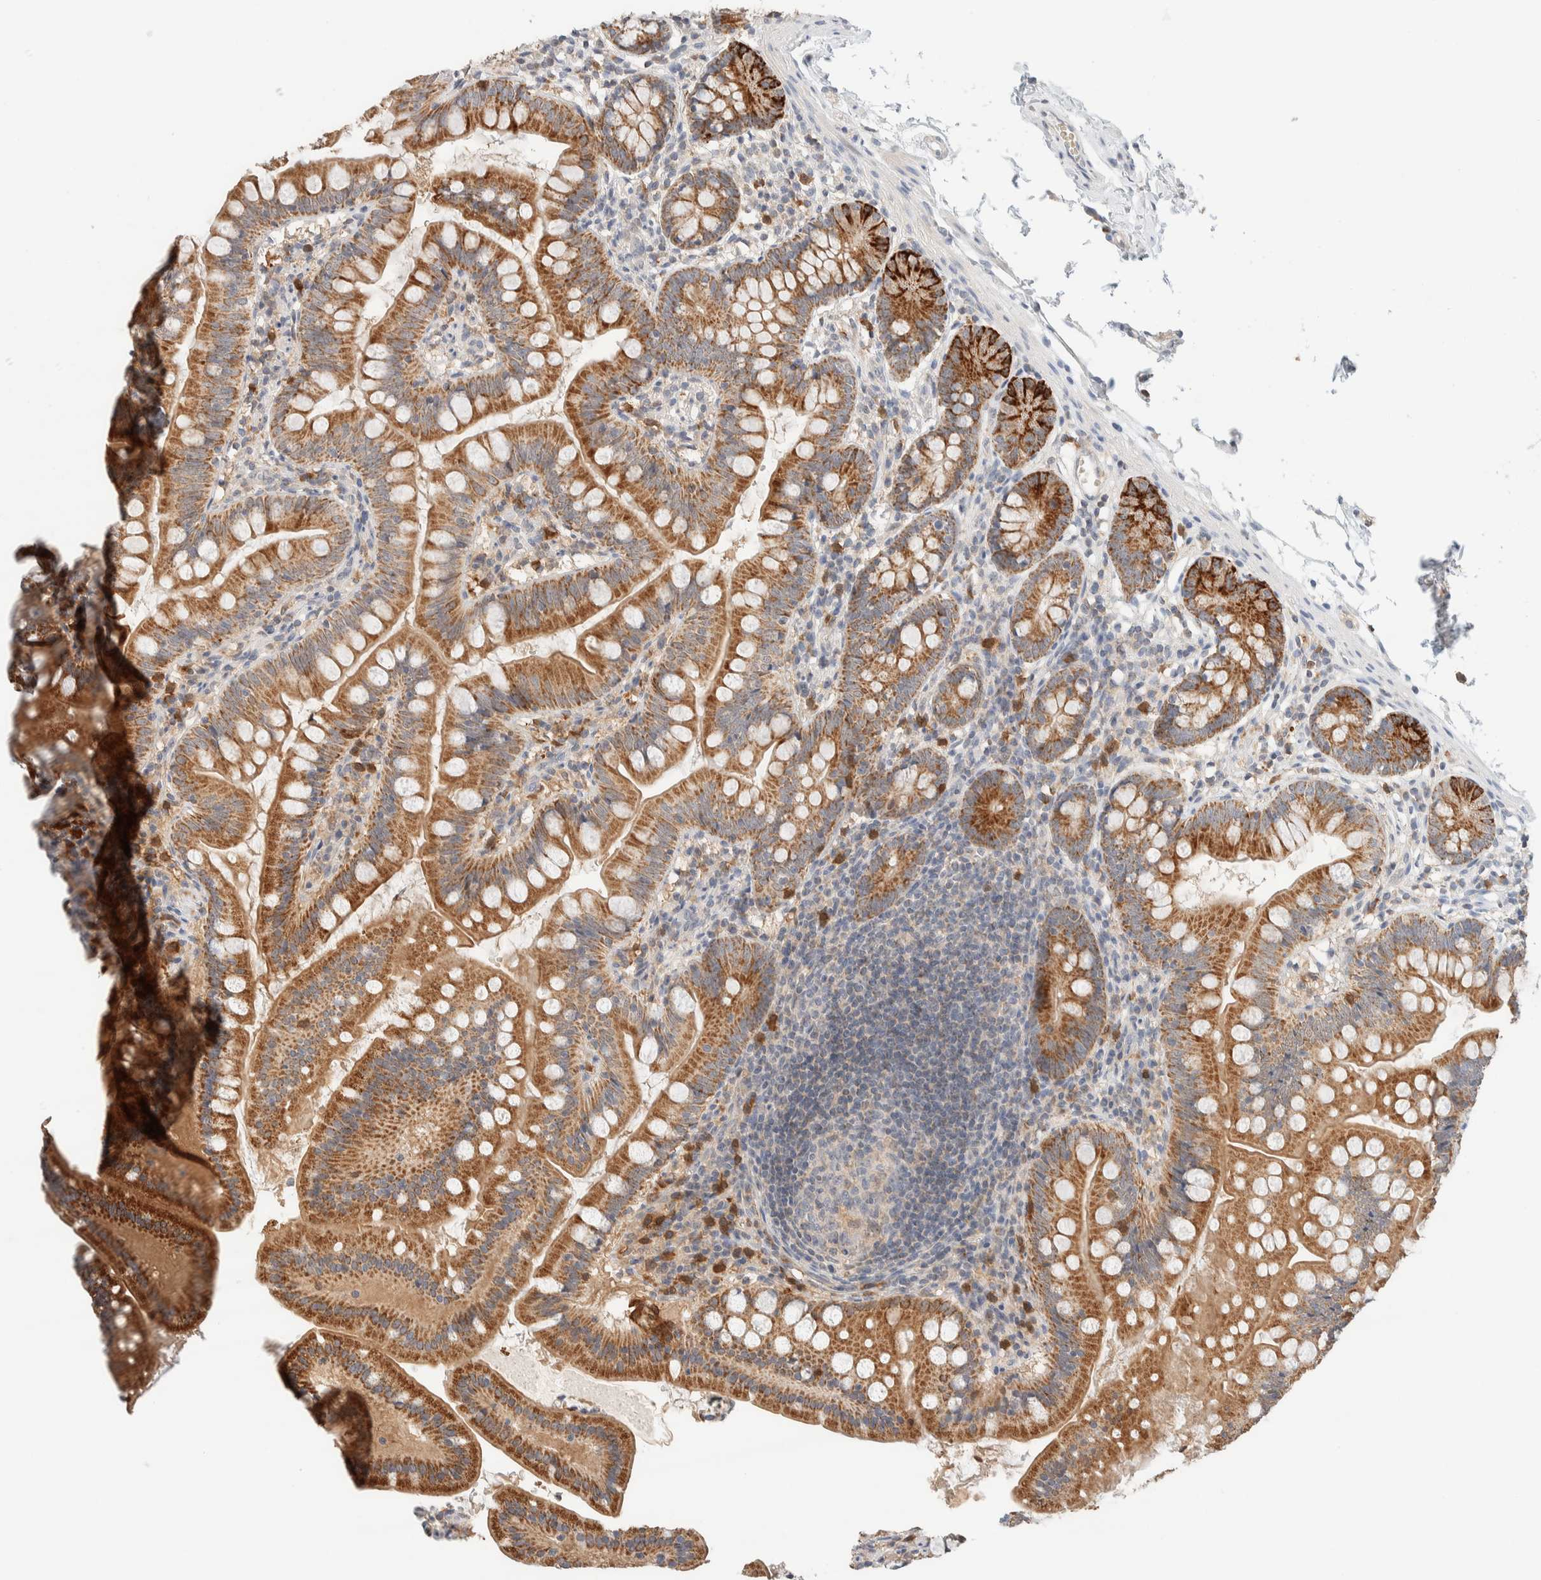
{"staining": {"intensity": "strong", "quantity": ">75%", "location": "cytoplasmic/membranous"}, "tissue": "small intestine", "cell_type": "Glandular cells", "image_type": "normal", "snomed": [{"axis": "morphology", "description": "Normal tissue, NOS"}, {"axis": "topography", "description": "Small intestine"}], "caption": "This photomicrograph exhibits benign small intestine stained with immunohistochemistry to label a protein in brown. The cytoplasmic/membranous of glandular cells show strong positivity for the protein. Nuclei are counter-stained blue.", "gene": "HDHD3", "patient": {"sex": "male", "age": 7}}